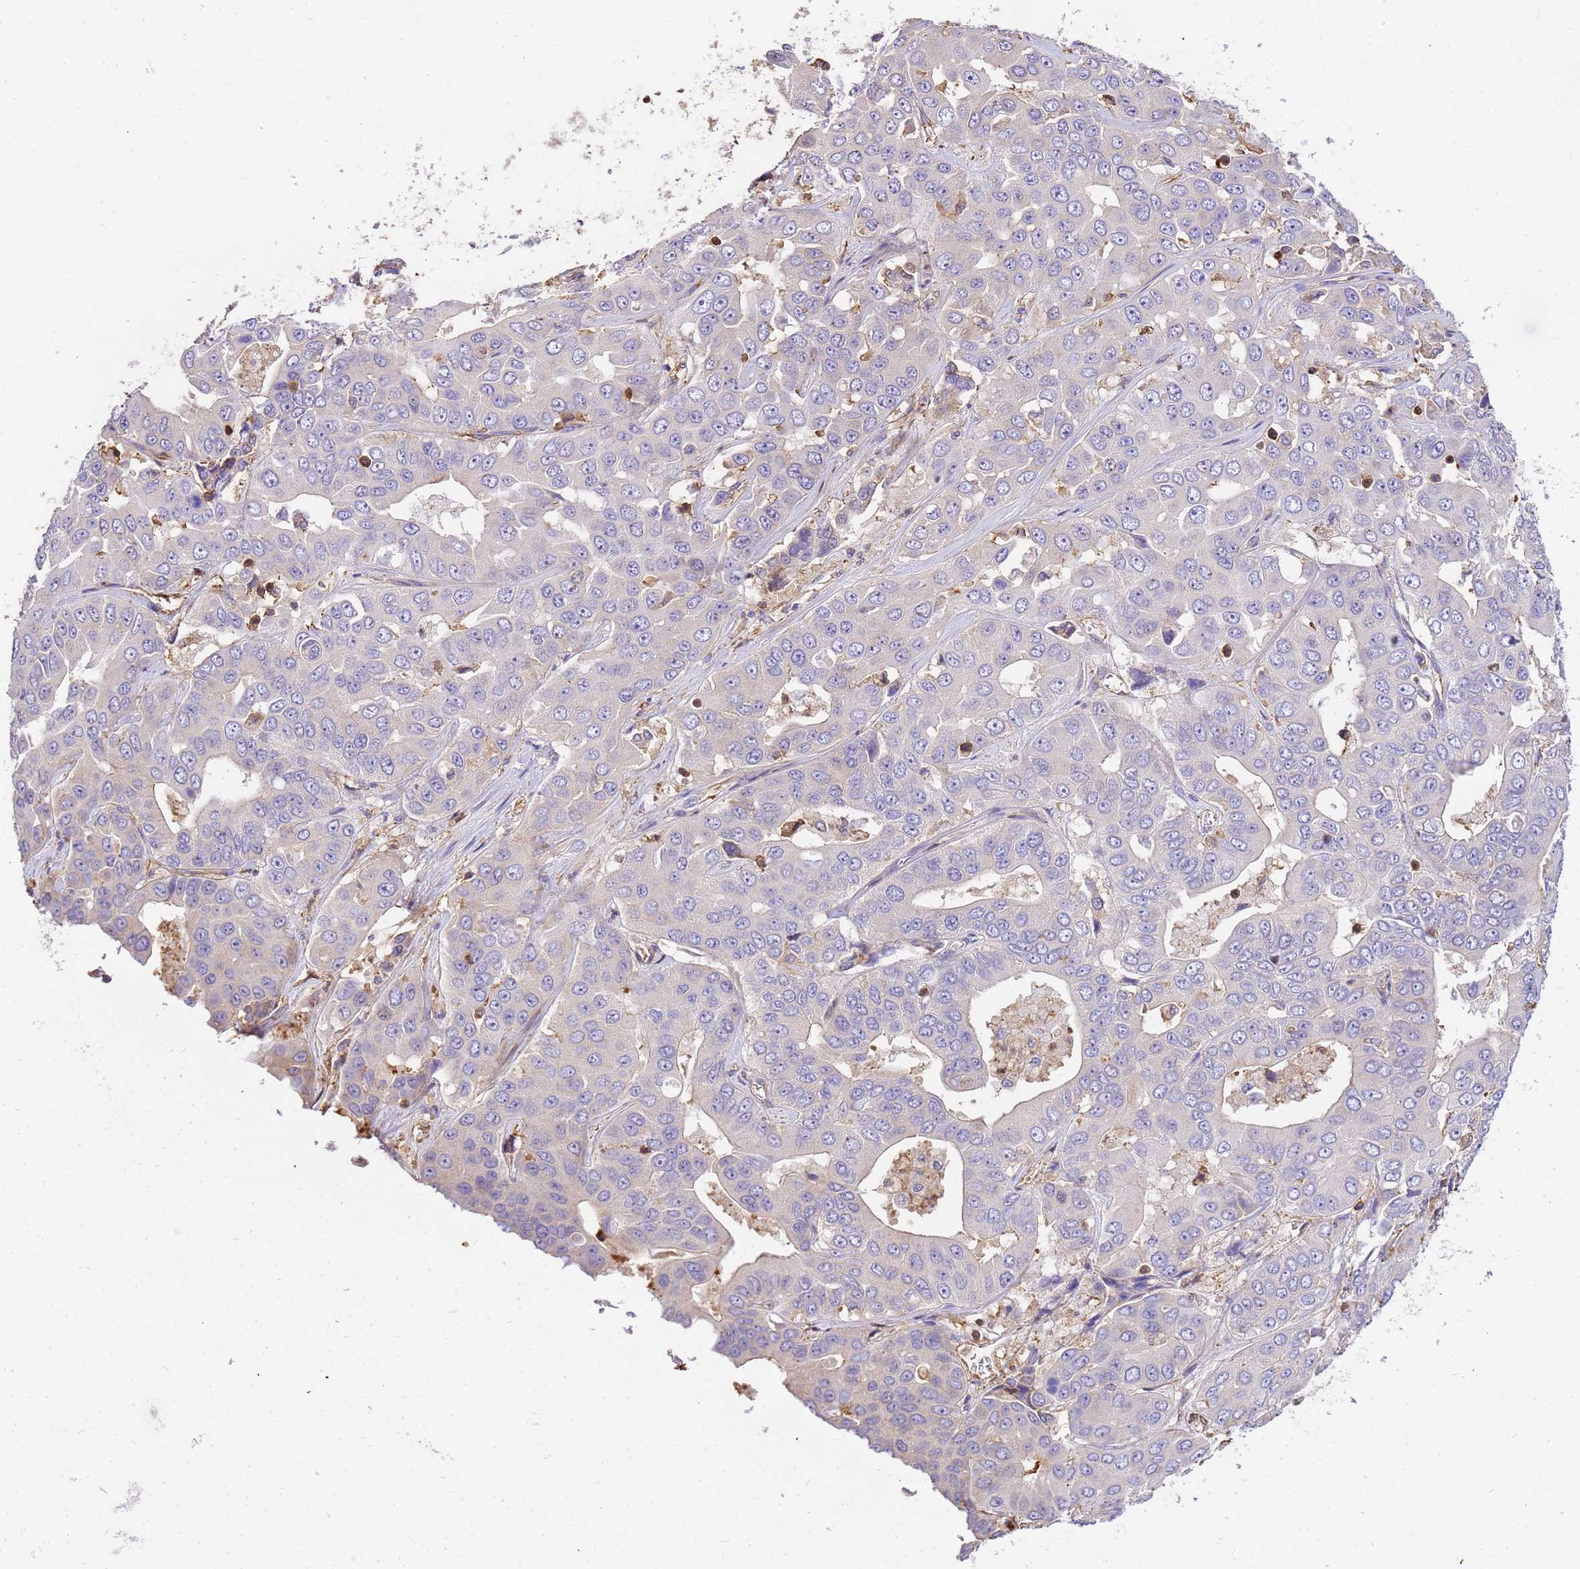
{"staining": {"intensity": "negative", "quantity": "none", "location": "none"}, "tissue": "liver cancer", "cell_type": "Tumor cells", "image_type": "cancer", "snomed": [{"axis": "morphology", "description": "Cholangiocarcinoma"}, {"axis": "topography", "description": "Liver"}], "caption": "Tumor cells show no significant expression in liver cancer (cholangiocarcinoma). Brightfield microscopy of immunohistochemistry stained with DAB (brown) and hematoxylin (blue), captured at high magnification.", "gene": "WDR64", "patient": {"sex": "female", "age": 52}}